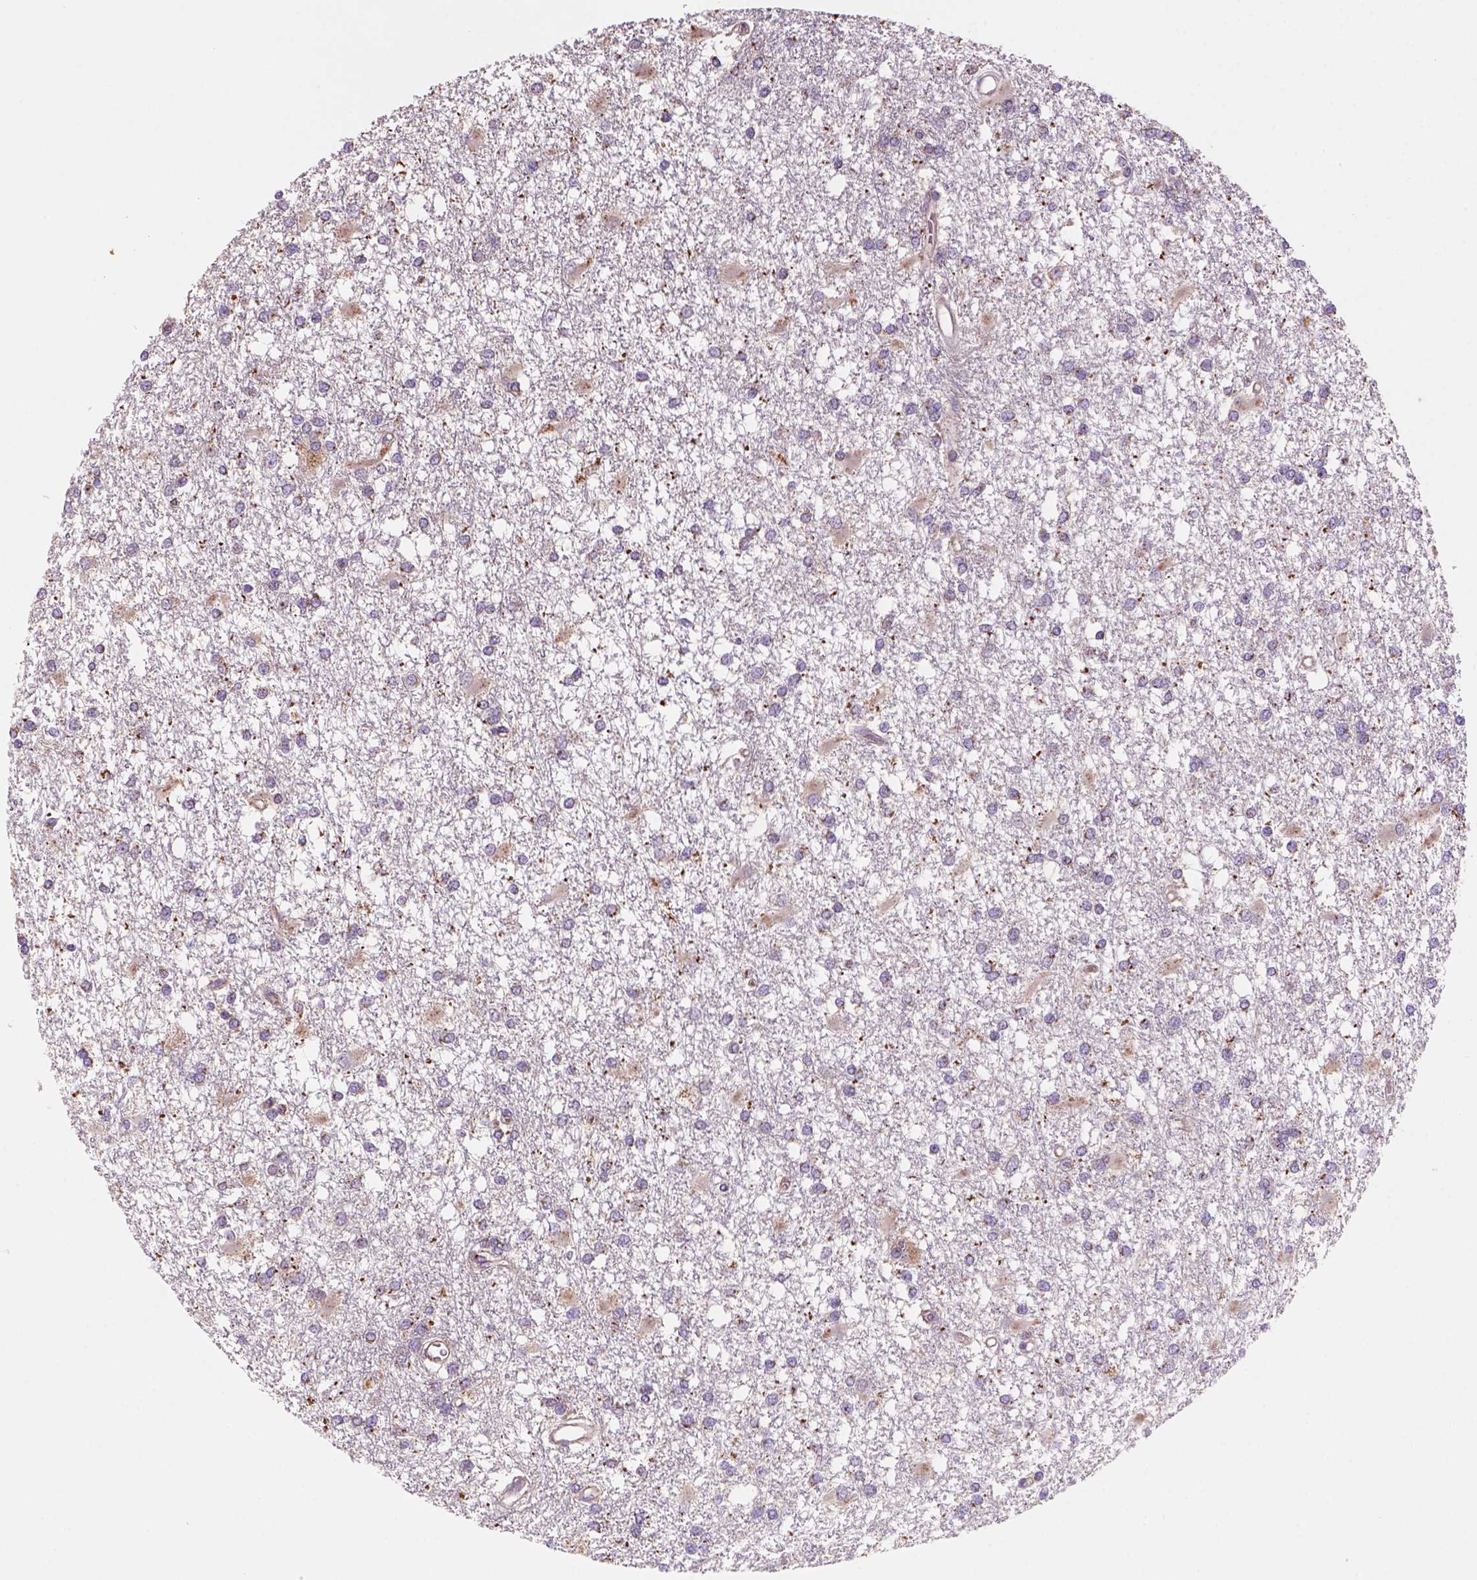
{"staining": {"intensity": "weak", "quantity": "25%-75%", "location": "cytoplasmic/membranous"}, "tissue": "glioma", "cell_type": "Tumor cells", "image_type": "cancer", "snomed": [{"axis": "morphology", "description": "Glioma, malignant, High grade"}, {"axis": "topography", "description": "Cerebral cortex"}], "caption": "Immunohistochemistry micrograph of neoplastic tissue: human glioma stained using IHC demonstrates low levels of weak protein expression localized specifically in the cytoplasmic/membranous of tumor cells, appearing as a cytoplasmic/membranous brown color.", "gene": "WARS2", "patient": {"sex": "male", "age": 79}}